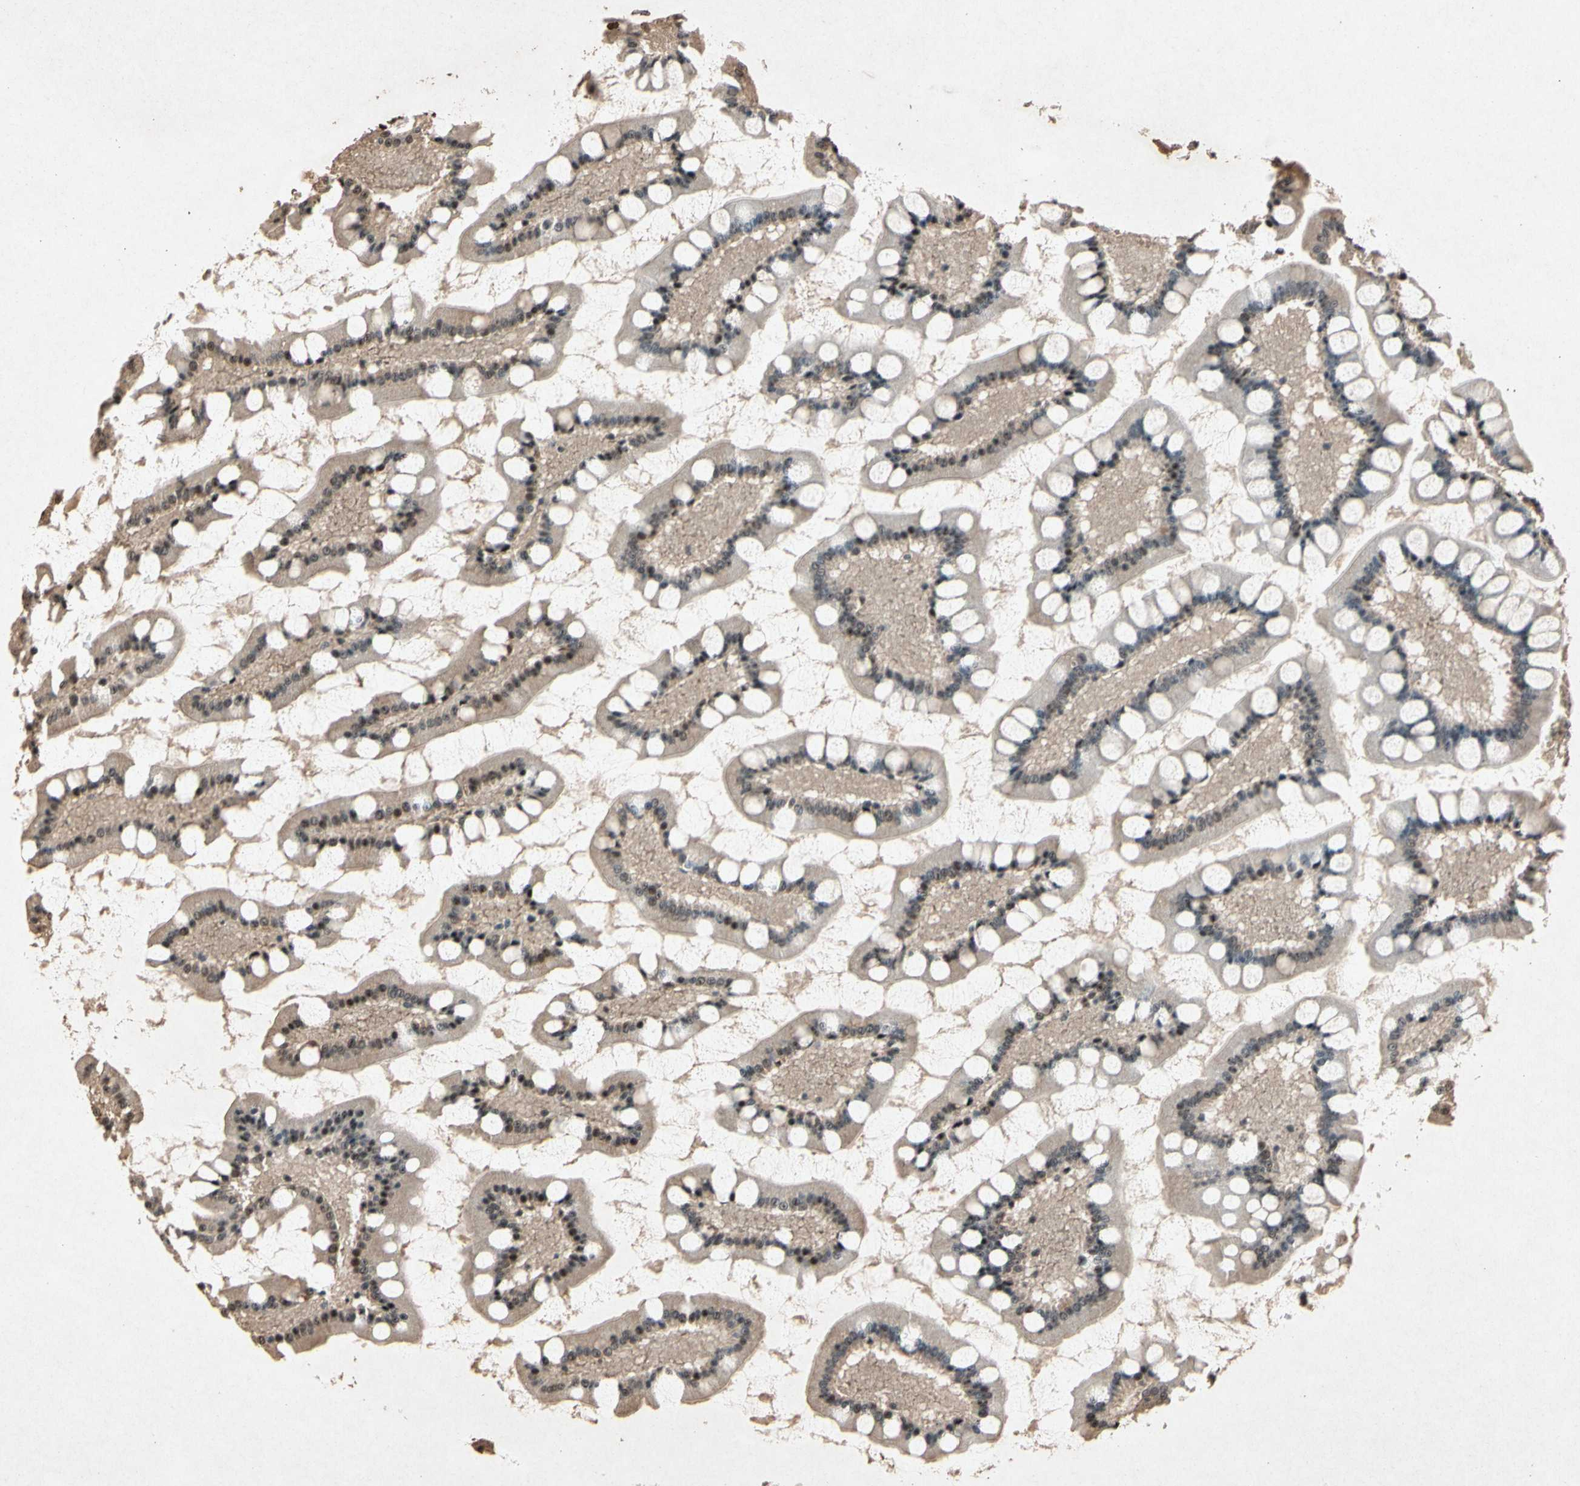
{"staining": {"intensity": "moderate", "quantity": "25%-75%", "location": "cytoplasmic/membranous,nuclear"}, "tissue": "small intestine", "cell_type": "Glandular cells", "image_type": "normal", "snomed": [{"axis": "morphology", "description": "Normal tissue, NOS"}, {"axis": "topography", "description": "Small intestine"}], "caption": "An immunohistochemistry (IHC) micrograph of unremarkable tissue is shown. Protein staining in brown labels moderate cytoplasmic/membranous,nuclear positivity in small intestine within glandular cells. (brown staining indicates protein expression, while blue staining denotes nuclei).", "gene": "PML", "patient": {"sex": "male", "age": 41}}